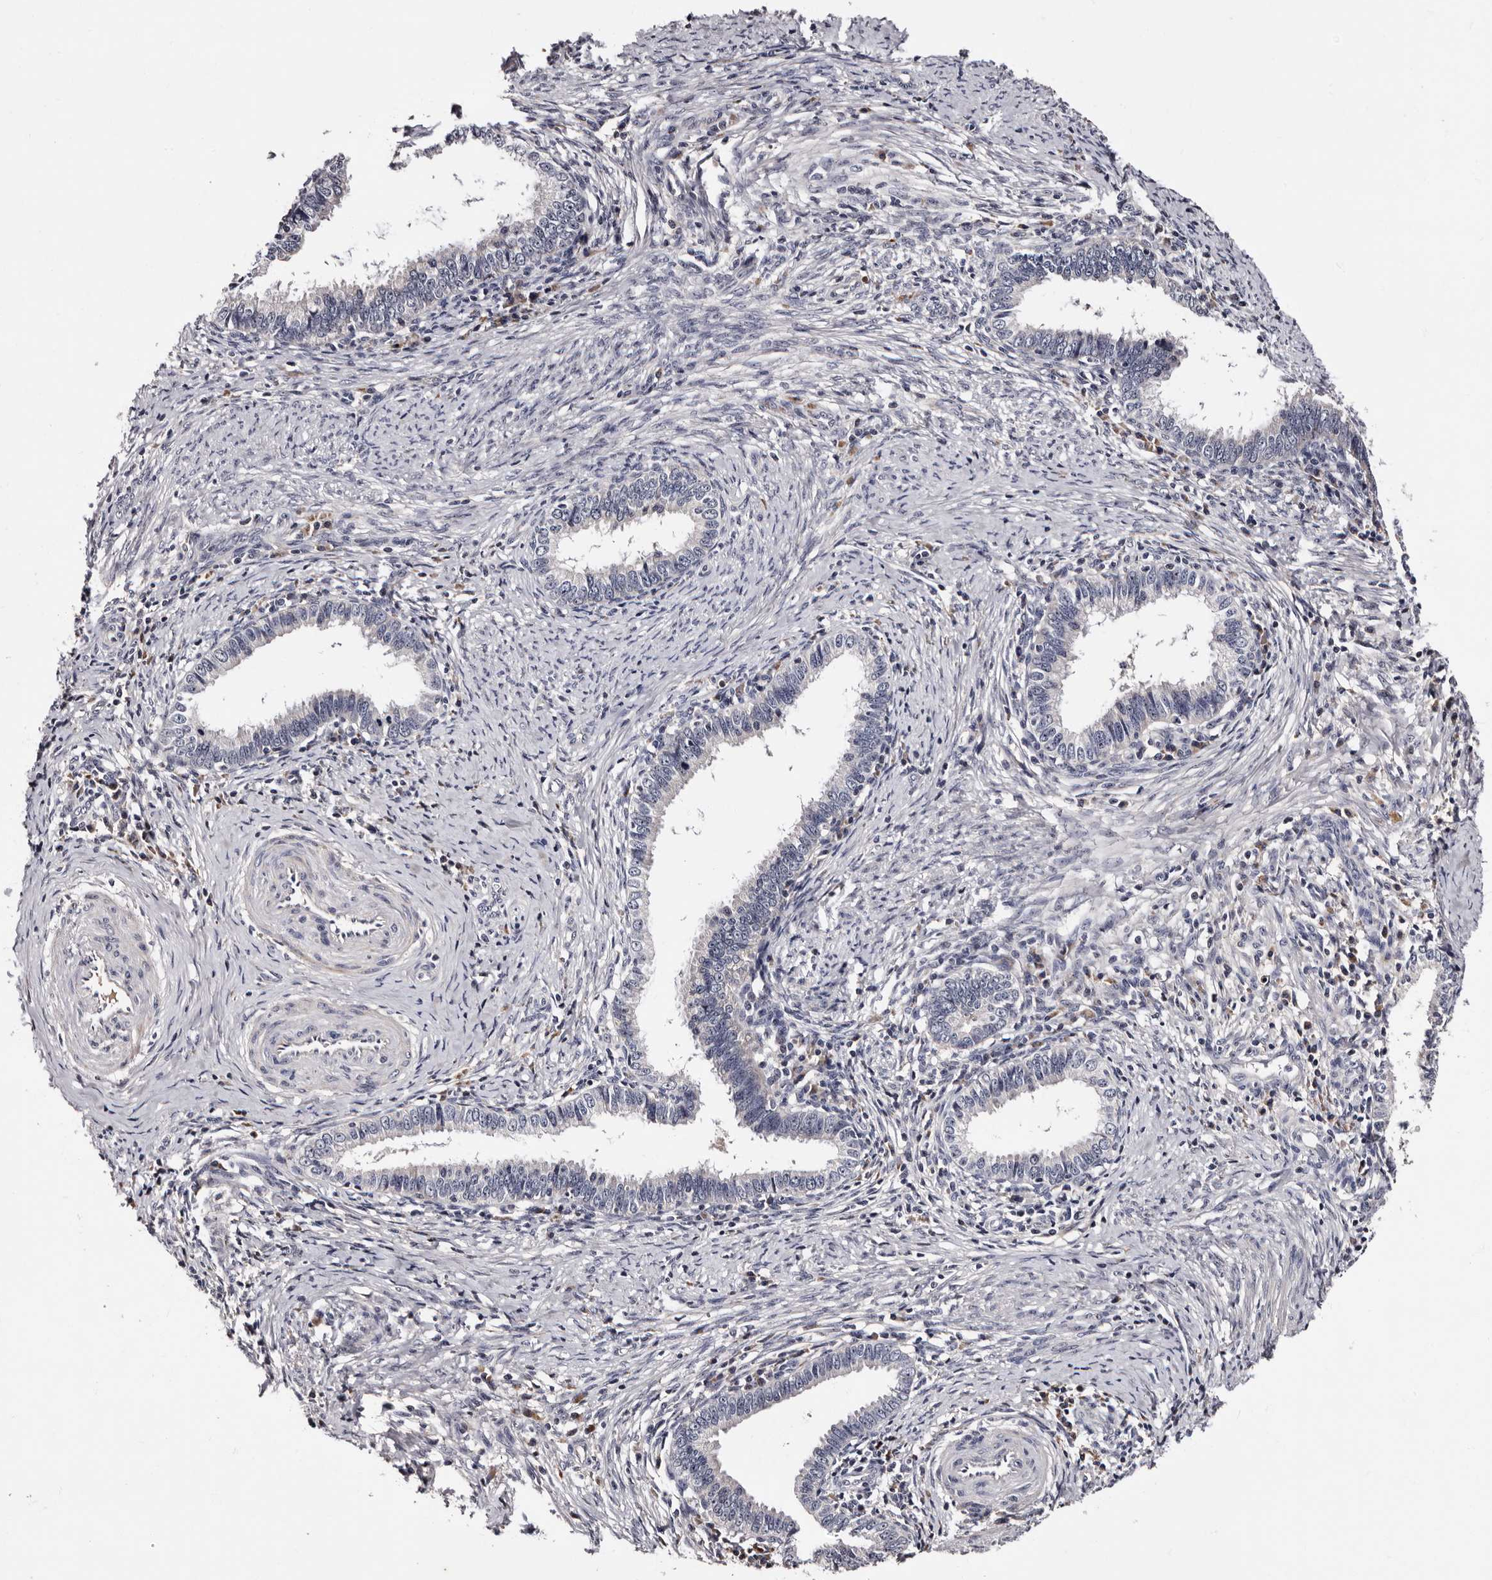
{"staining": {"intensity": "negative", "quantity": "none", "location": "none"}, "tissue": "cervical cancer", "cell_type": "Tumor cells", "image_type": "cancer", "snomed": [{"axis": "morphology", "description": "Adenocarcinoma, NOS"}, {"axis": "topography", "description": "Cervix"}], "caption": "Histopathology image shows no significant protein staining in tumor cells of cervical adenocarcinoma.", "gene": "TAF4B", "patient": {"sex": "female", "age": 36}}